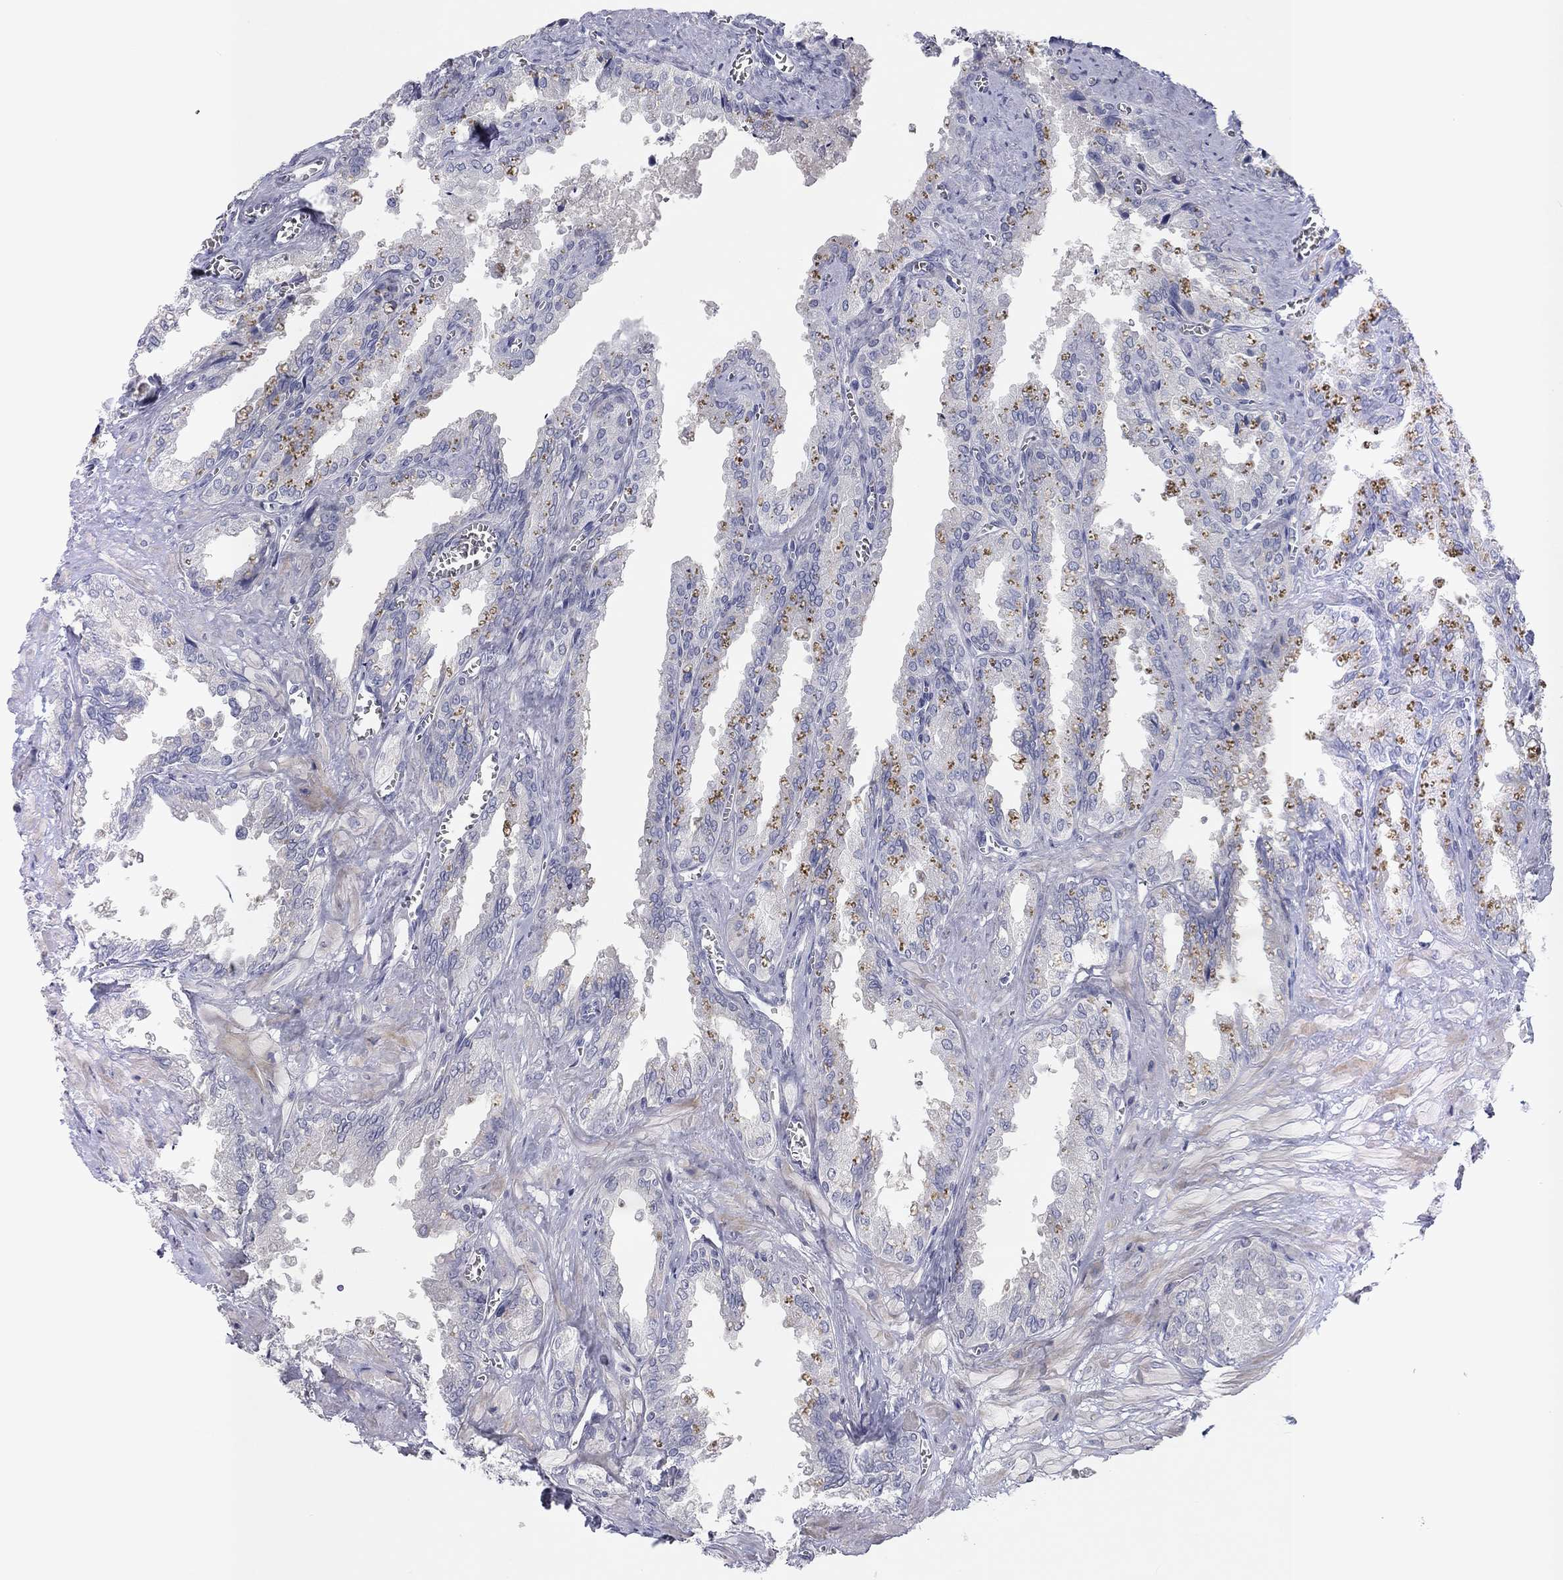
{"staining": {"intensity": "negative", "quantity": "none", "location": "none"}, "tissue": "seminal vesicle", "cell_type": "Glandular cells", "image_type": "normal", "snomed": [{"axis": "morphology", "description": "Normal tissue, NOS"}, {"axis": "topography", "description": "Seminal veicle"}], "caption": "This is a image of IHC staining of normal seminal vesicle, which shows no positivity in glandular cells.", "gene": "CALB1", "patient": {"sex": "male", "age": 67}}